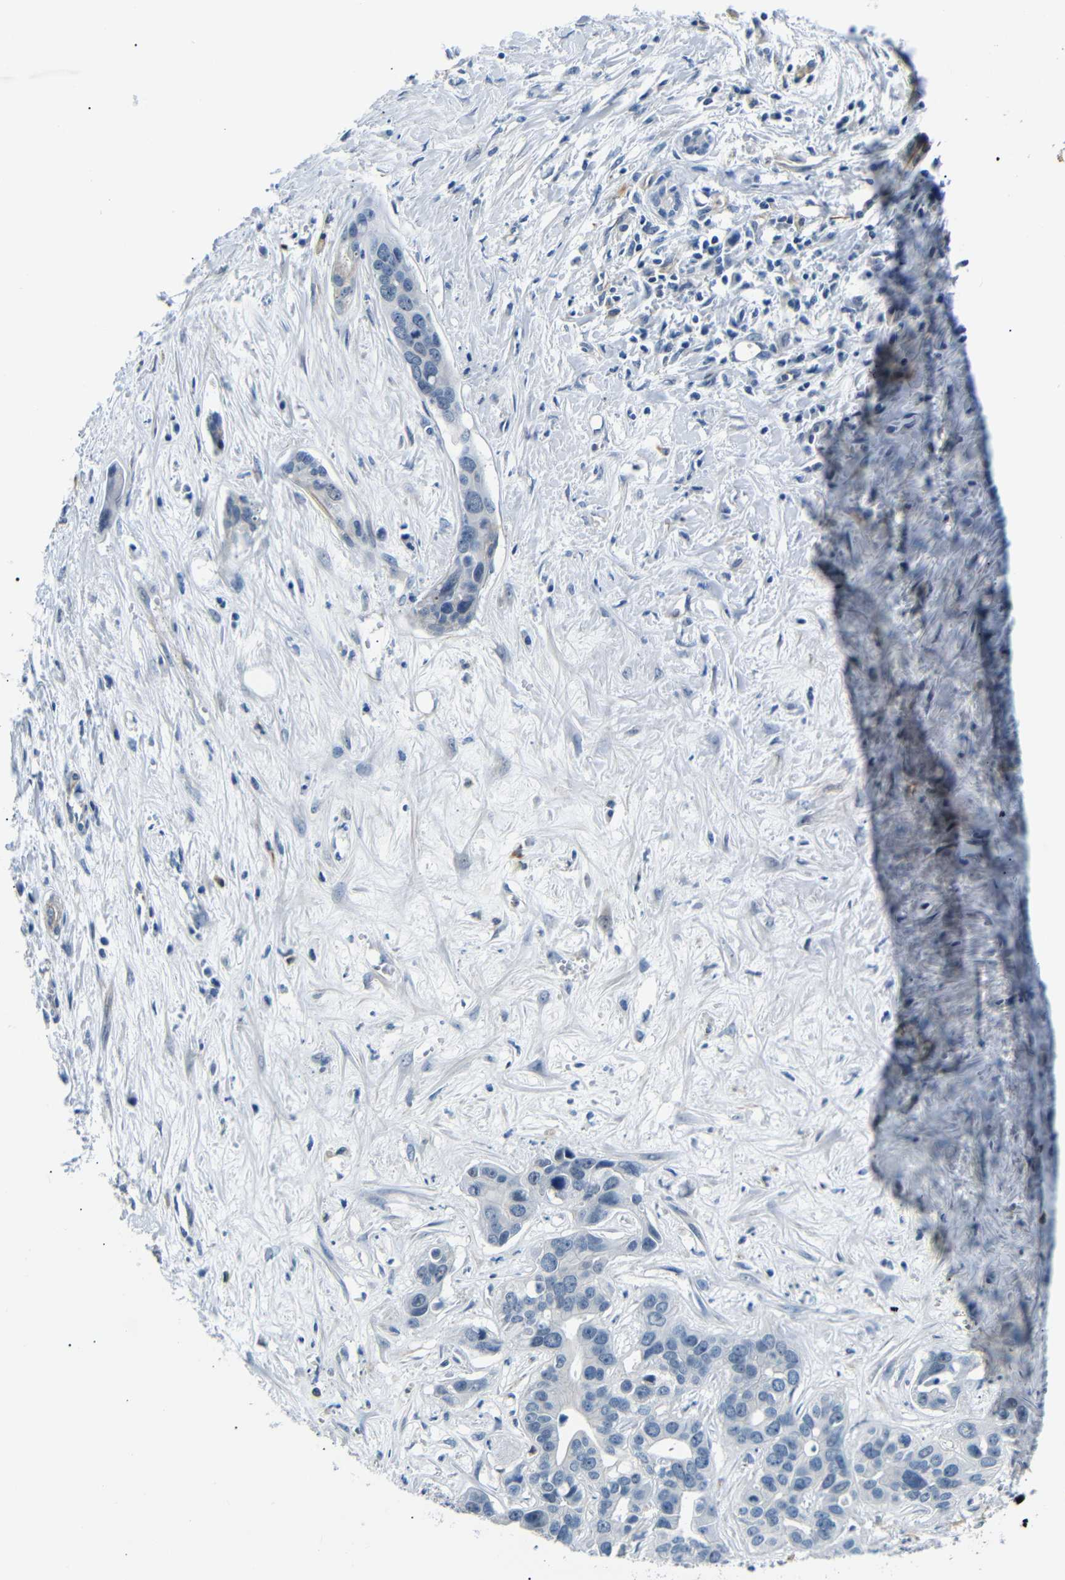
{"staining": {"intensity": "negative", "quantity": "none", "location": "none"}, "tissue": "liver cancer", "cell_type": "Tumor cells", "image_type": "cancer", "snomed": [{"axis": "morphology", "description": "Cholangiocarcinoma"}, {"axis": "topography", "description": "Liver"}], "caption": "Immunohistochemistry (IHC) photomicrograph of human liver cholangiocarcinoma stained for a protein (brown), which exhibits no staining in tumor cells. The staining was performed using DAB (3,3'-diaminobenzidine) to visualize the protein expression in brown, while the nuclei were stained in blue with hematoxylin (Magnification: 20x).", "gene": "TAFA1", "patient": {"sex": "female", "age": 65}}